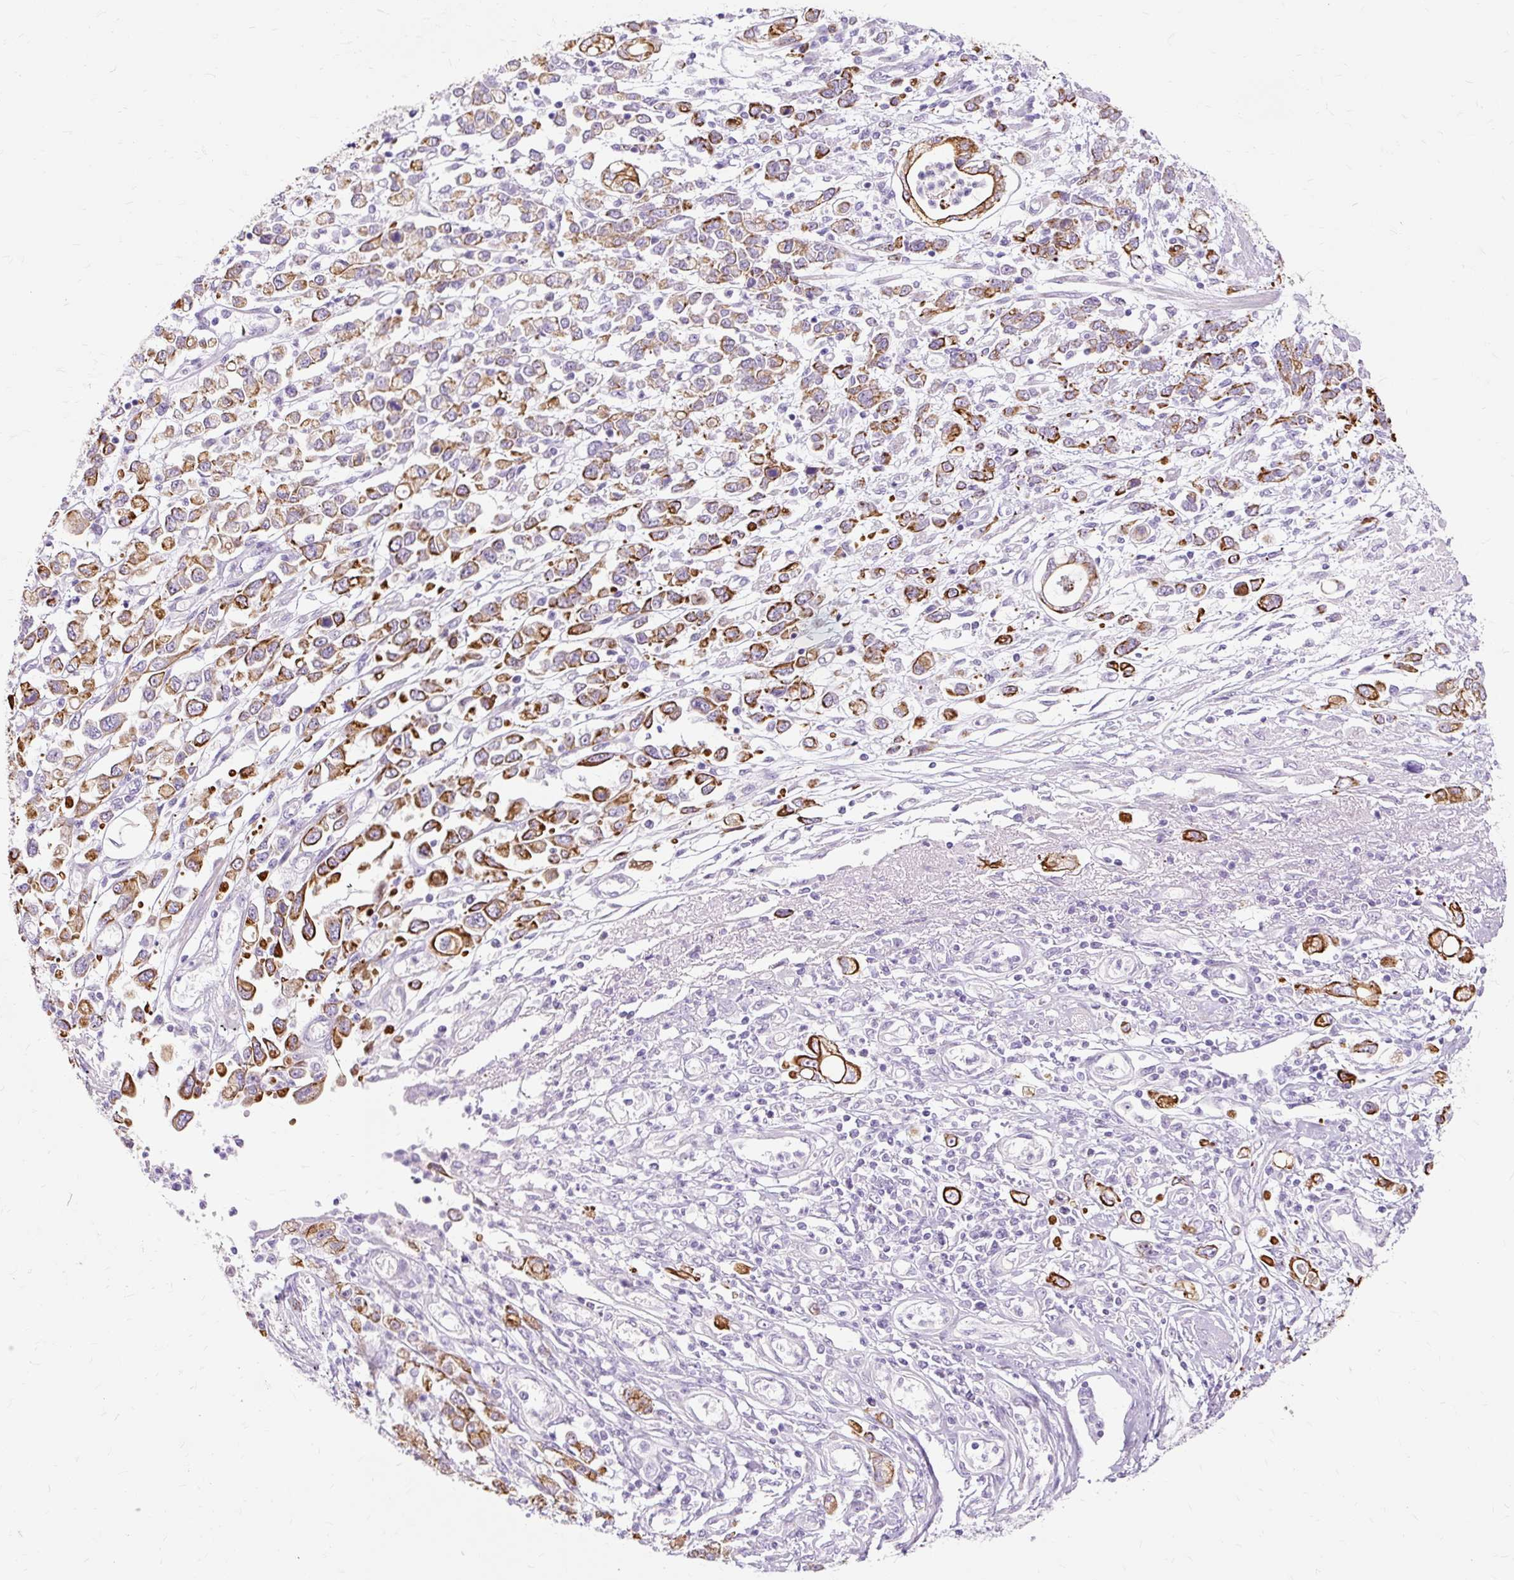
{"staining": {"intensity": "strong", "quantity": ">75%", "location": "cytoplasmic/membranous"}, "tissue": "stomach cancer", "cell_type": "Tumor cells", "image_type": "cancer", "snomed": [{"axis": "morphology", "description": "Adenocarcinoma, NOS"}, {"axis": "topography", "description": "Stomach"}], "caption": "This photomicrograph shows immunohistochemistry (IHC) staining of human stomach adenocarcinoma, with high strong cytoplasmic/membranous expression in about >75% of tumor cells.", "gene": "DCTN4", "patient": {"sex": "female", "age": 76}}